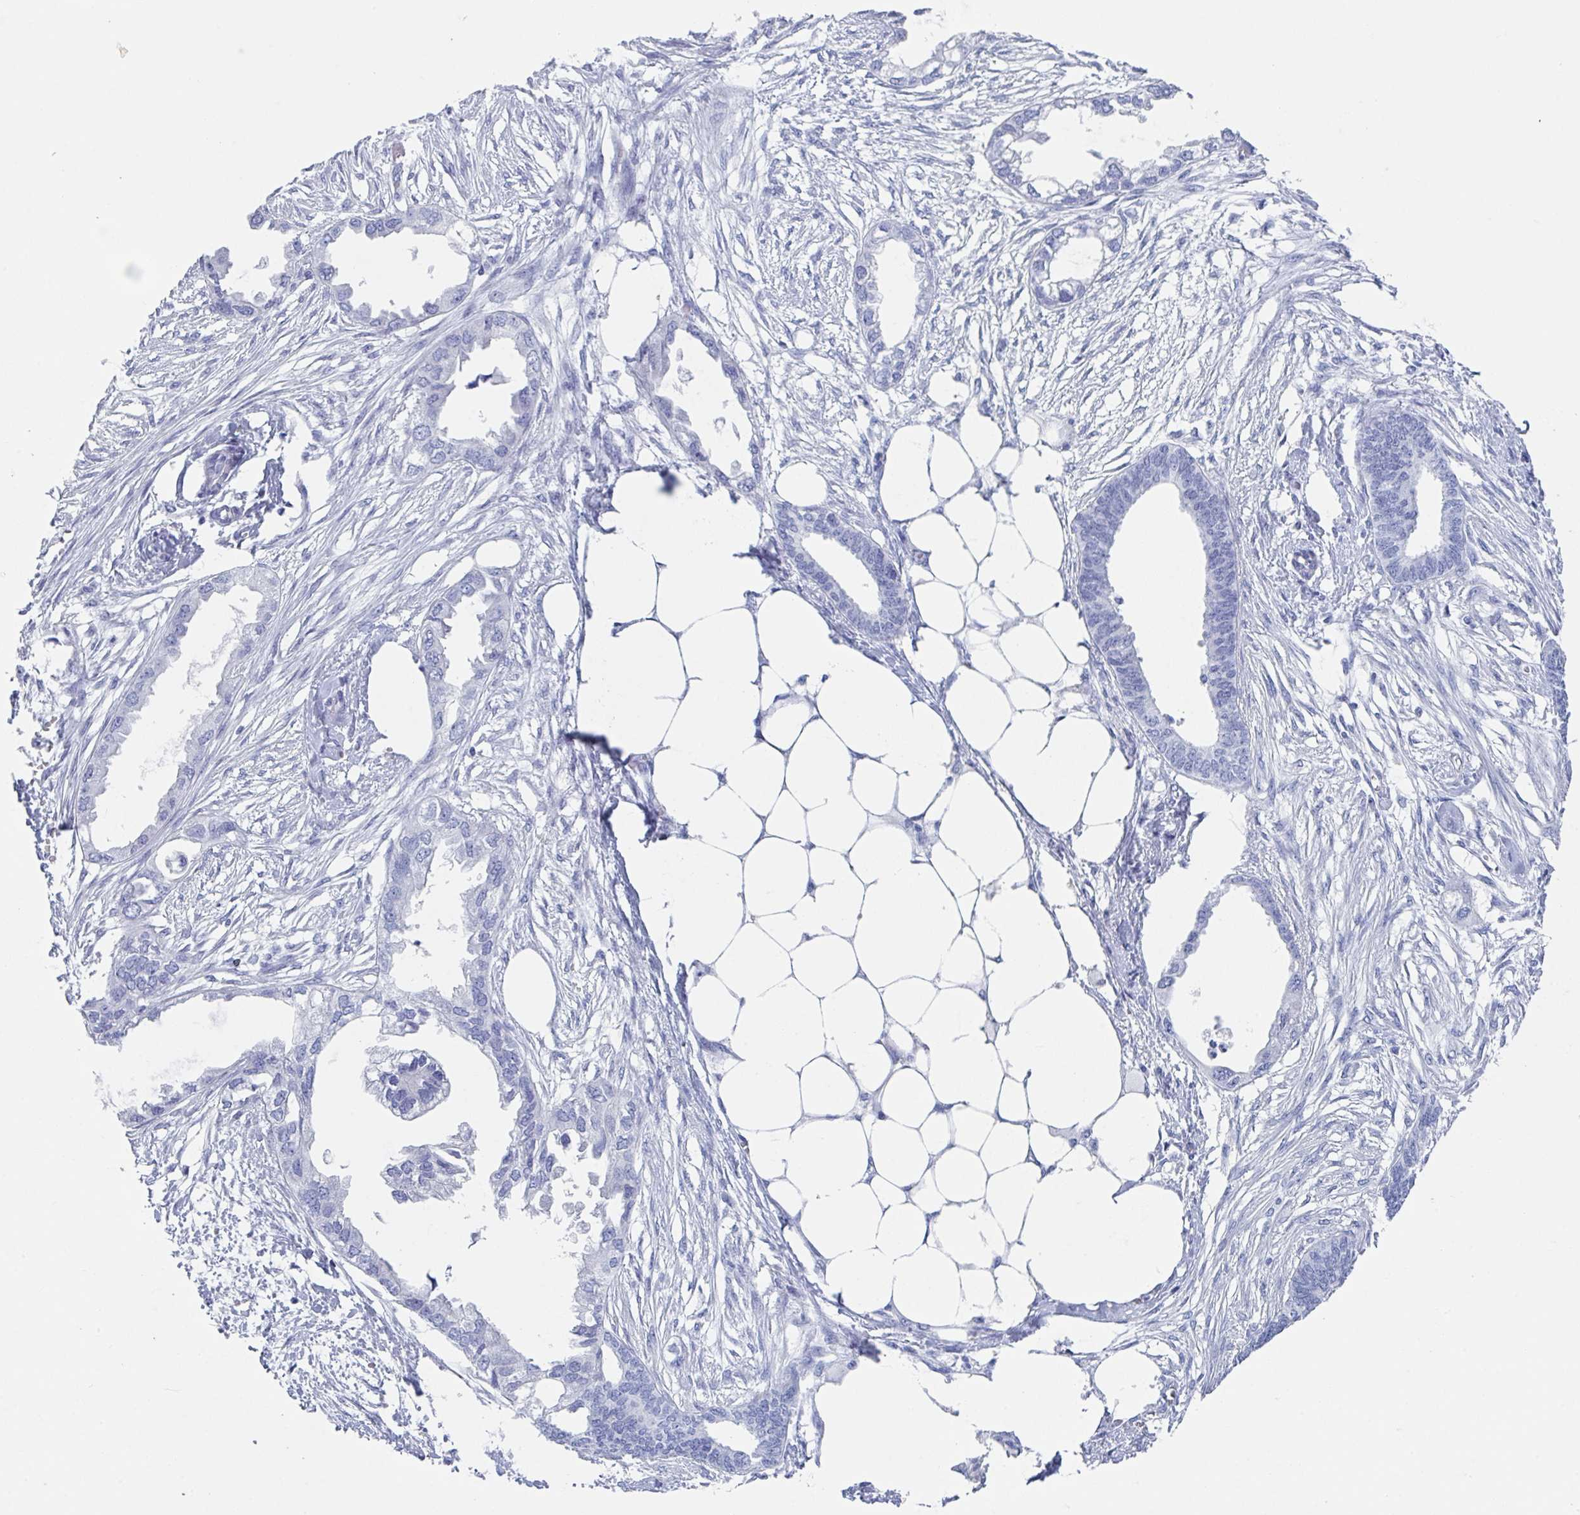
{"staining": {"intensity": "negative", "quantity": "none", "location": "none"}, "tissue": "endometrial cancer", "cell_type": "Tumor cells", "image_type": "cancer", "snomed": [{"axis": "morphology", "description": "Adenocarcinoma, NOS"}, {"axis": "morphology", "description": "Adenocarcinoma, metastatic, NOS"}, {"axis": "topography", "description": "Adipose tissue"}, {"axis": "topography", "description": "Endometrium"}], "caption": "Protein analysis of endometrial adenocarcinoma shows no significant expression in tumor cells.", "gene": "ZPBP", "patient": {"sex": "female", "age": 67}}